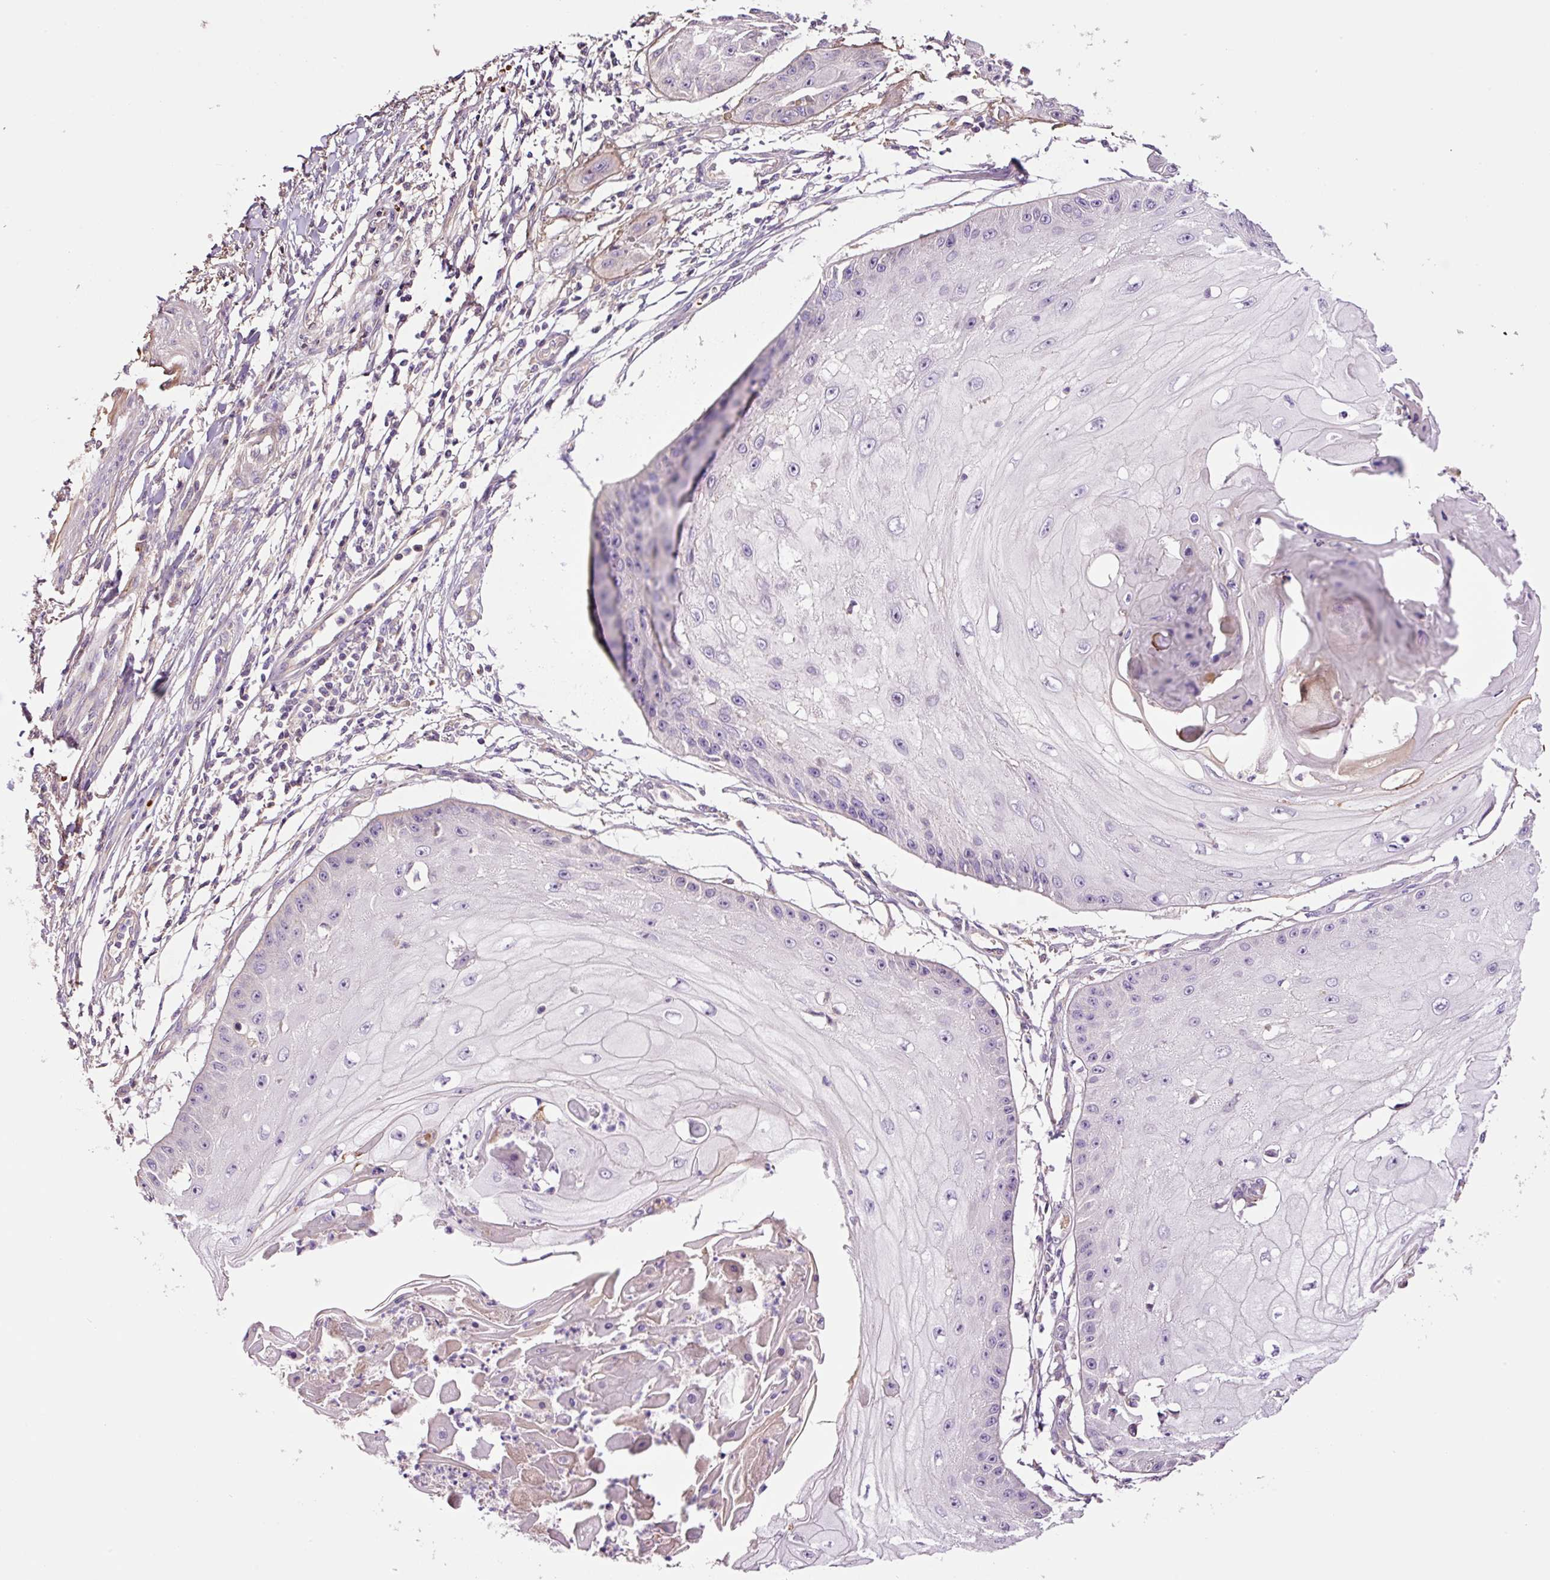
{"staining": {"intensity": "negative", "quantity": "none", "location": "none"}, "tissue": "skin cancer", "cell_type": "Tumor cells", "image_type": "cancer", "snomed": [{"axis": "morphology", "description": "Squamous cell carcinoma, NOS"}, {"axis": "topography", "description": "Skin"}], "caption": "Immunohistochemical staining of skin cancer demonstrates no significant expression in tumor cells.", "gene": "TMEM235", "patient": {"sex": "male", "age": 70}}